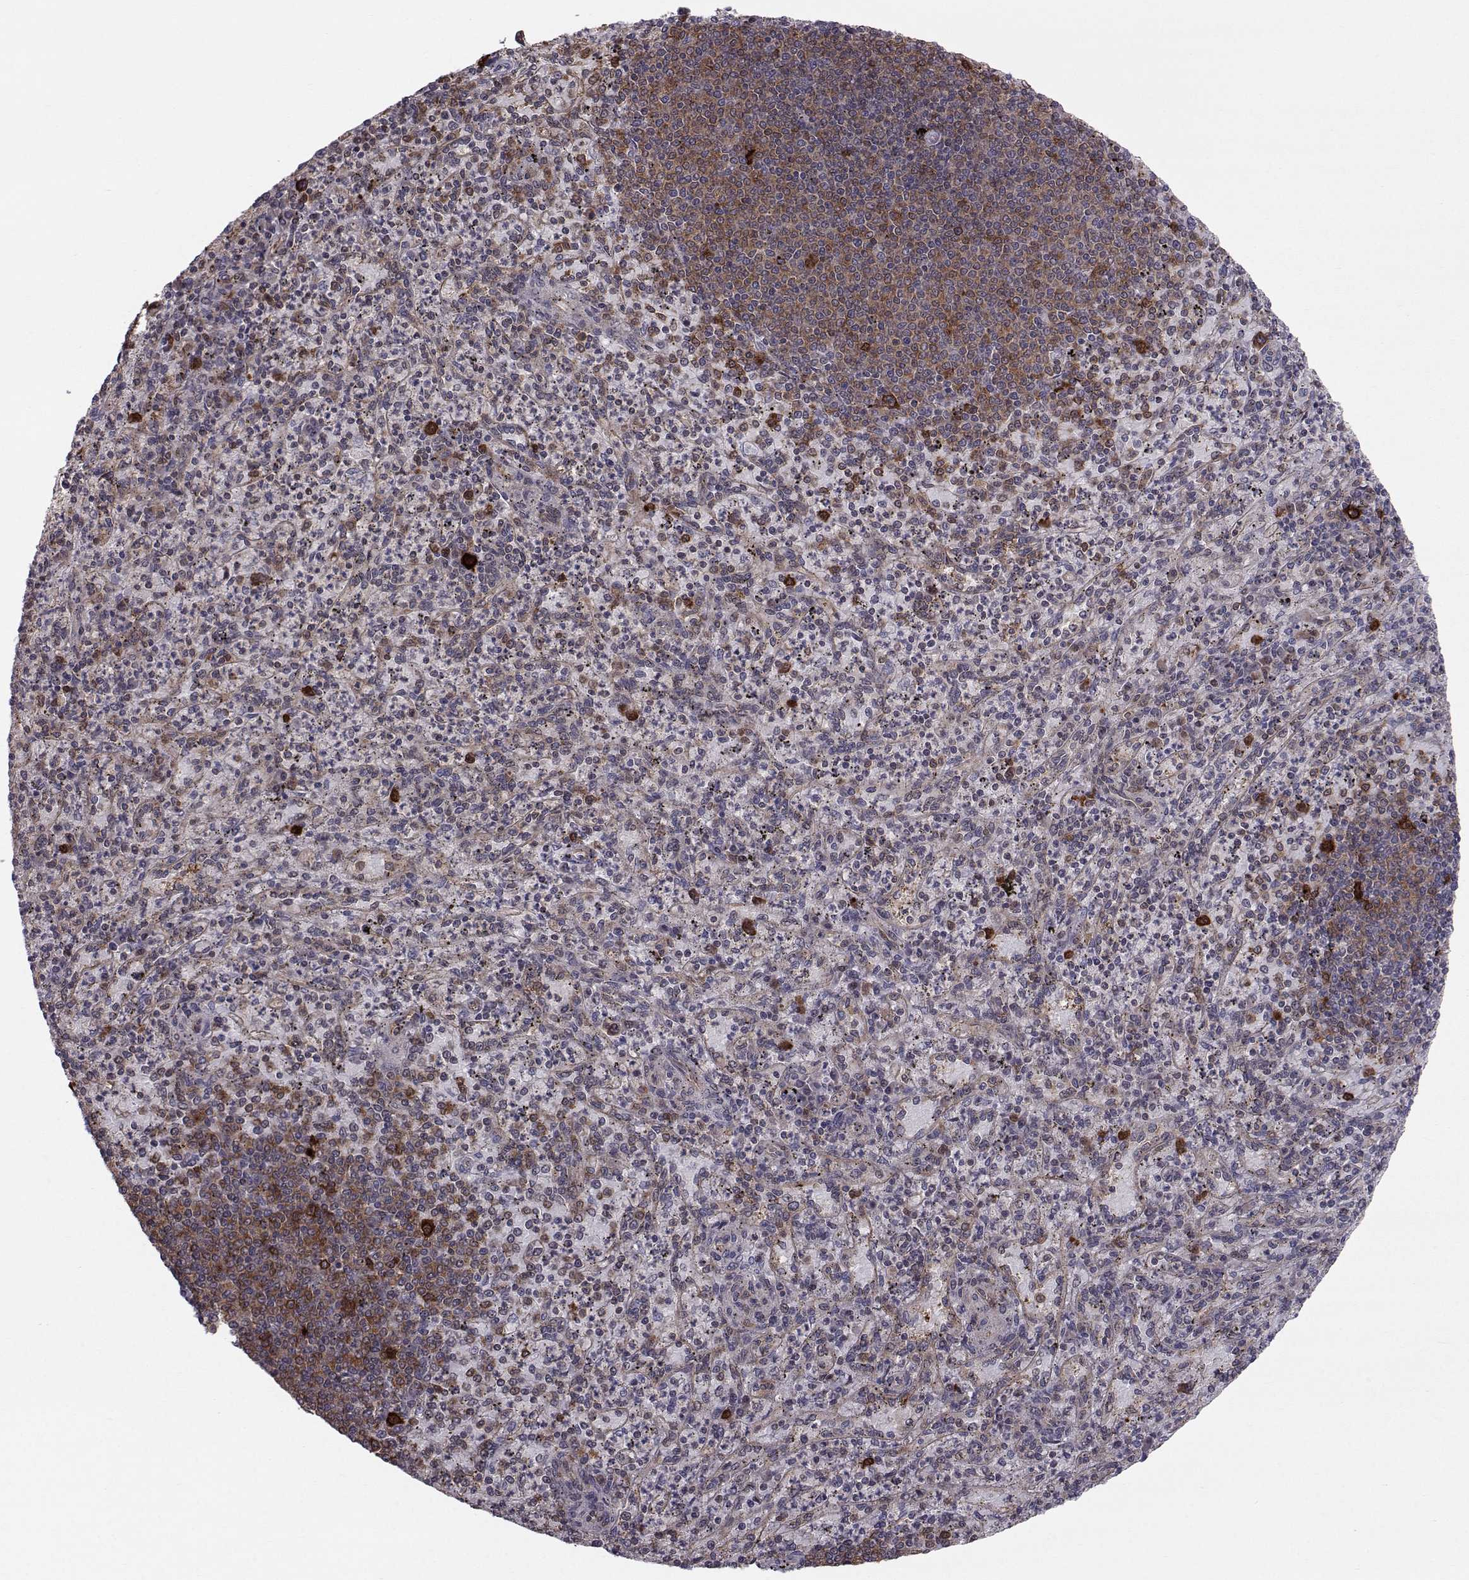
{"staining": {"intensity": "weak", "quantity": "25%-75%", "location": "cytoplasmic/membranous"}, "tissue": "spleen", "cell_type": "Cells in red pulp", "image_type": "normal", "snomed": [{"axis": "morphology", "description": "Normal tissue, NOS"}, {"axis": "topography", "description": "Spleen"}], "caption": "Immunohistochemical staining of benign human spleen demonstrates 25%-75% levels of weak cytoplasmic/membranous protein staining in approximately 25%-75% of cells in red pulp.", "gene": "HSP90AB1", "patient": {"sex": "male", "age": 60}}